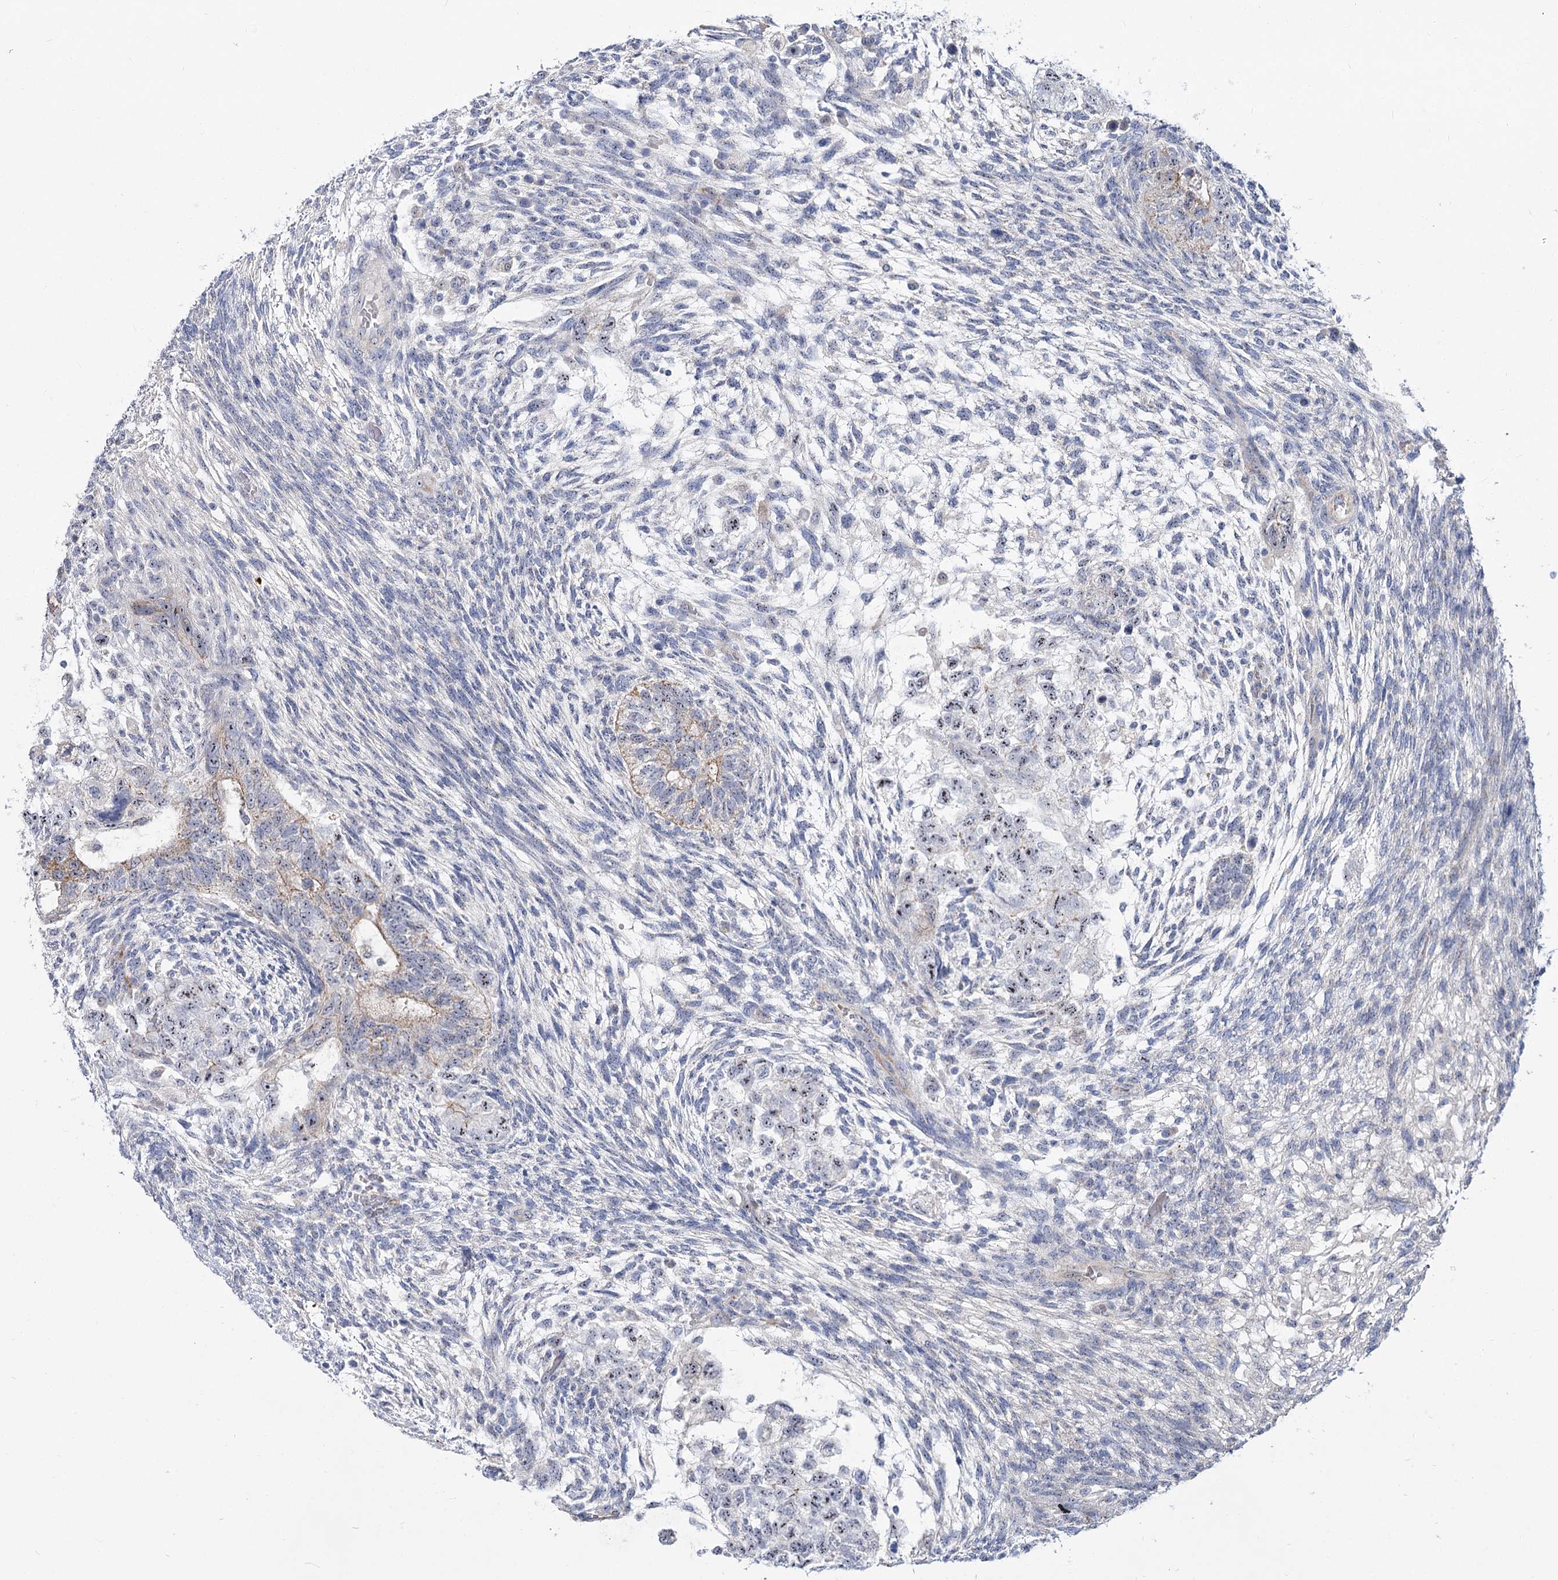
{"staining": {"intensity": "moderate", "quantity": ">75%", "location": "nuclear"}, "tissue": "testis cancer", "cell_type": "Tumor cells", "image_type": "cancer", "snomed": [{"axis": "morphology", "description": "Normal tissue, NOS"}, {"axis": "morphology", "description": "Carcinoma, Embryonal, NOS"}, {"axis": "topography", "description": "Testis"}], "caption": "Moderate nuclear protein staining is appreciated in approximately >75% of tumor cells in testis cancer (embryonal carcinoma).", "gene": "SUOX", "patient": {"sex": "male", "age": 36}}